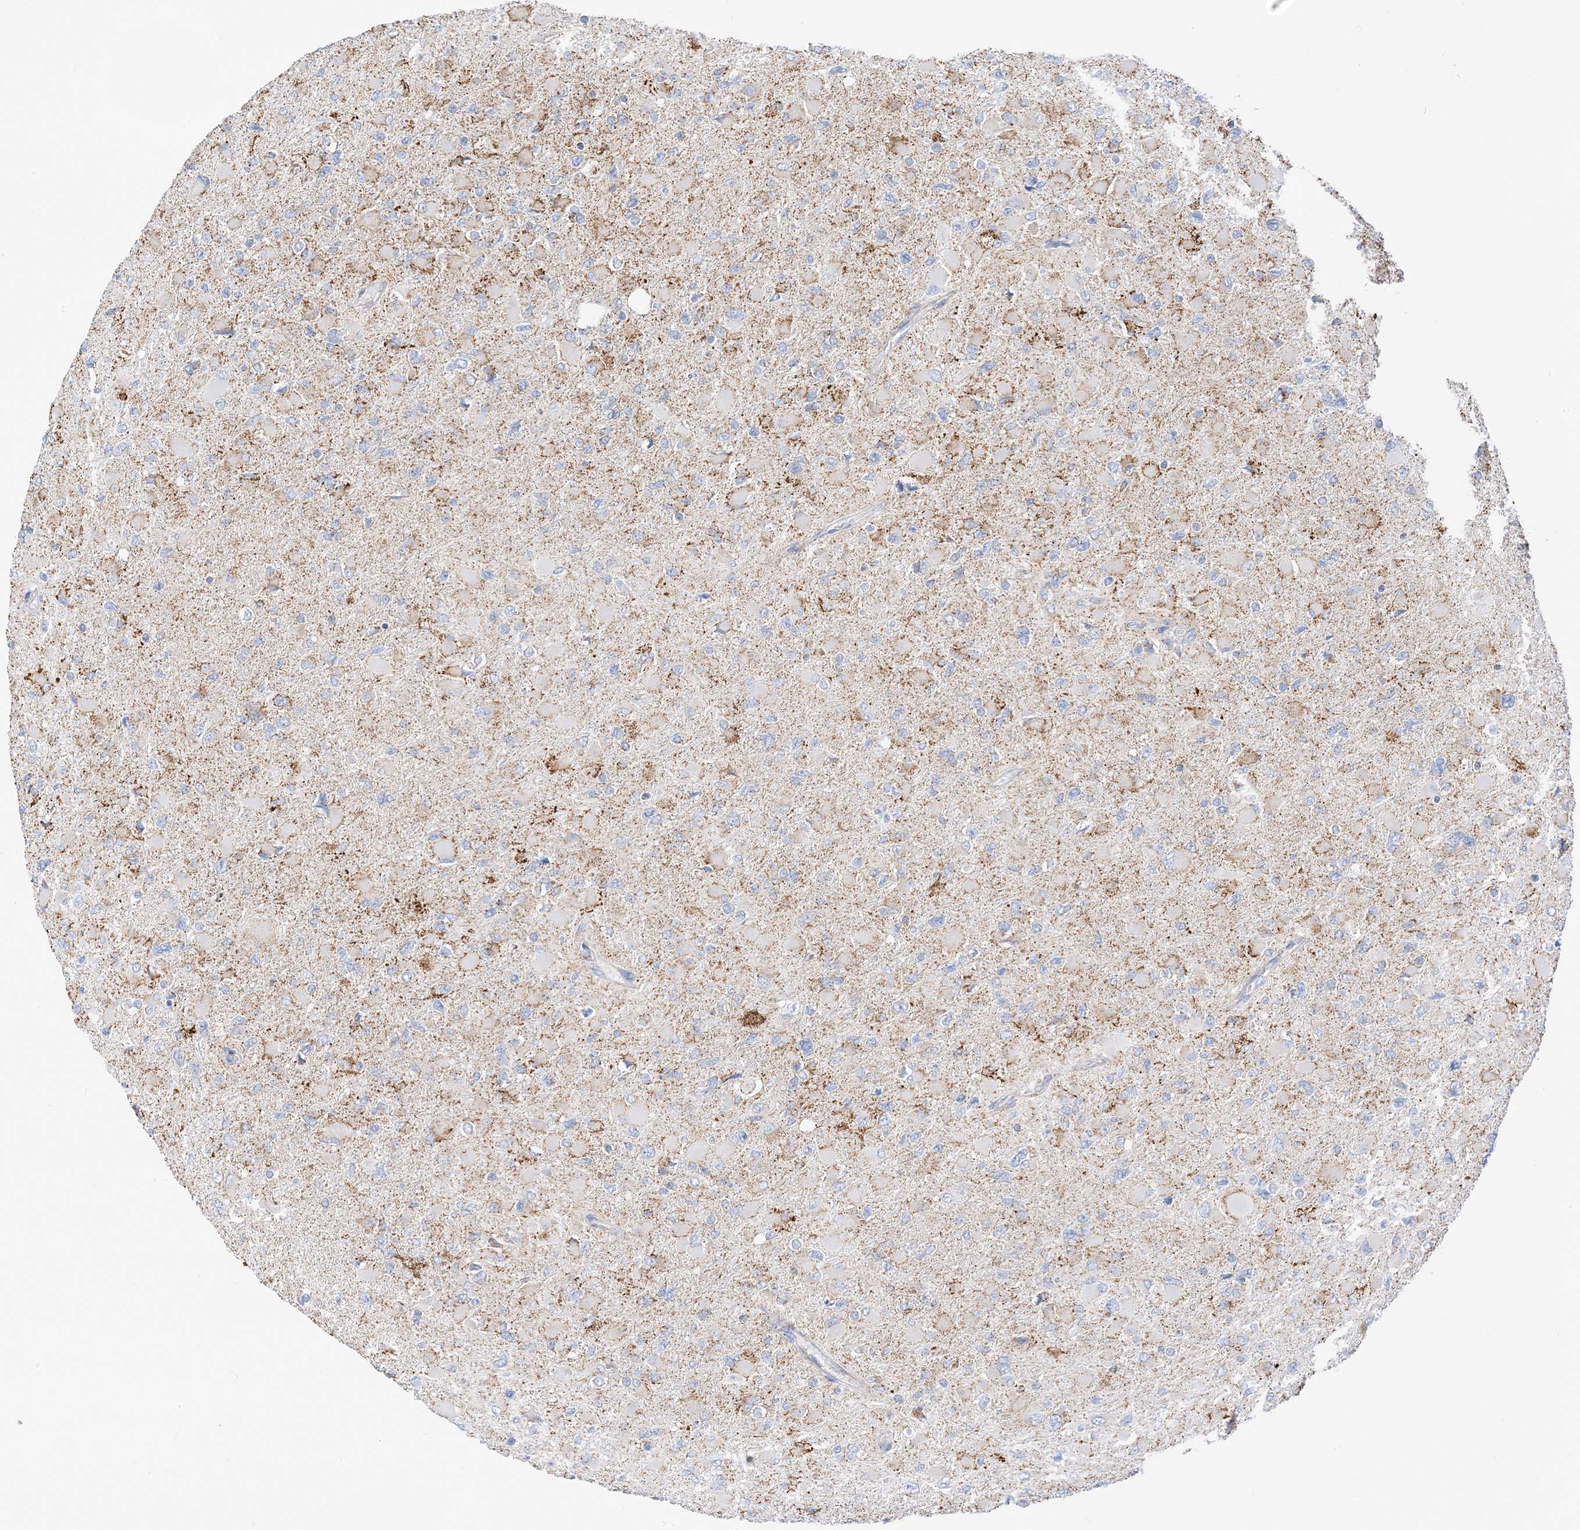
{"staining": {"intensity": "moderate", "quantity": "<25%", "location": "cytoplasmic/membranous"}, "tissue": "glioma", "cell_type": "Tumor cells", "image_type": "cancer", "snomed": [{"axis": "morphology", "description": "Glioma, malignant, High grade"}, {"axis": "topography", "description": "Cerebral cortex"}], "caption": "This is a photomicrograph of immunohistochemistry (IHC) staining of malignant glioma (high-grade), which shows moderate staining in the cytoplasmic/membranous of tumor cells.", "gene": "CAPN13", "patient": {"sex": "female", "age": 36}}